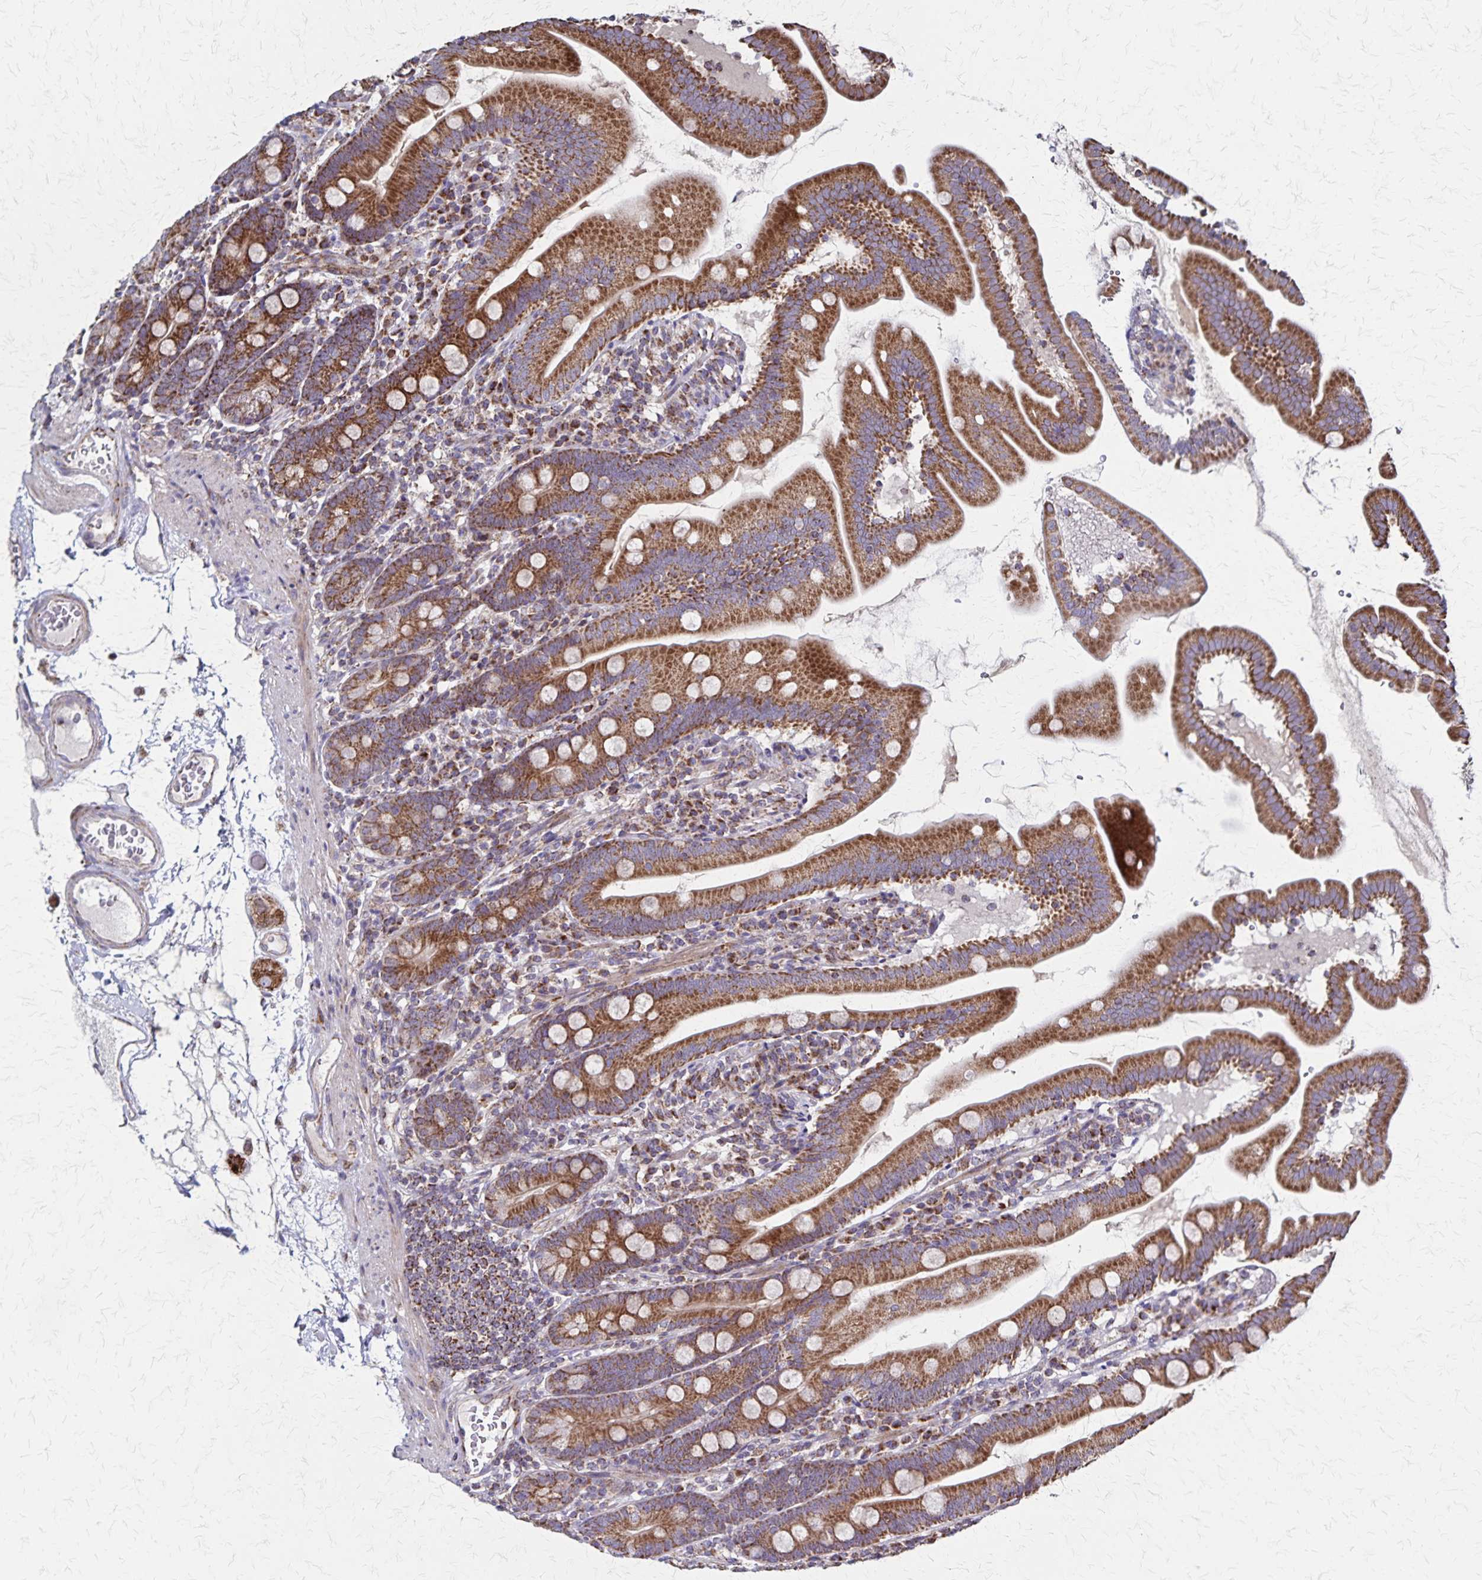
{"staining": {"intensity": "strong", "quantity": ">75%", "location": "cytoplasmic/membranous"}, "tissue": "duodenum", "cell_type": "Glandular cells", "image_type": "normal", "snomed": [{"axis": "morphology", "description": "Normal tissue, NOS"}, {"axis": "topography", "description": "Duodenum"}], "caption": "Brown immunohistochemical staining in unremarkable duodenum reveals strong cytoplasmic/membranous positivity in approximately >75% of glandular cells.", "gene": "NFS1", "patient": {"sex": "female", "age": 67}}